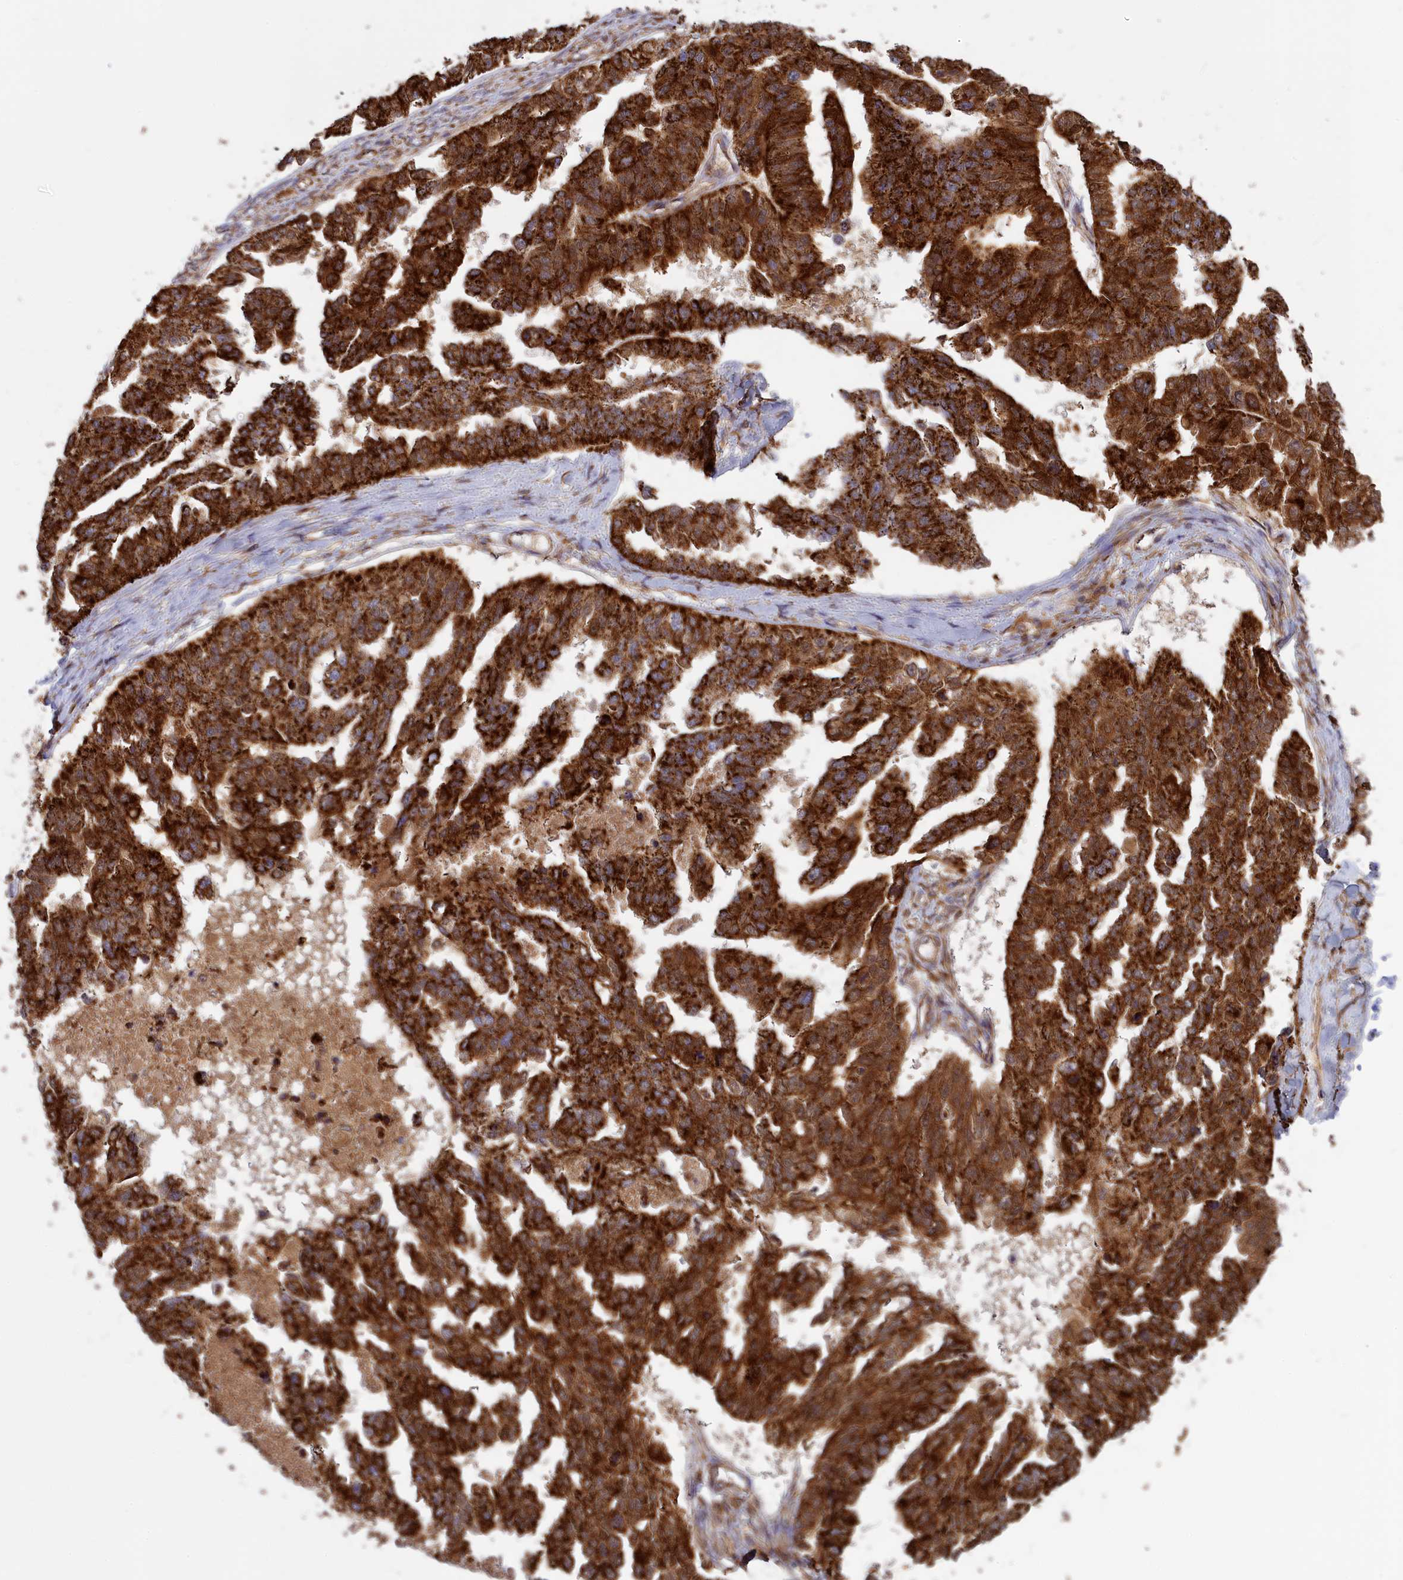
{"staining": {"intensity": "strong", "quantity": ">75%", "location": "cytoplasmic/membranous"}, "tissue": "ovarian cancer", "cell_type": "Tumor cells", "image_type": "cancer", "snomed": [{"axis": "morphology", "description": "Cystadenocarcinoma, serous, NOS"}, {"axis": "topography", "description": "Ovary"}], "caption": "Strong cytoplasmic/membranous staining for a protein is appreciated in approximately >75% of tumor cells of ovarian cancer using immunohistochemistry (IHC).", "gene": "ISOC2", "patient": {"sex": "female", "age": 58}}